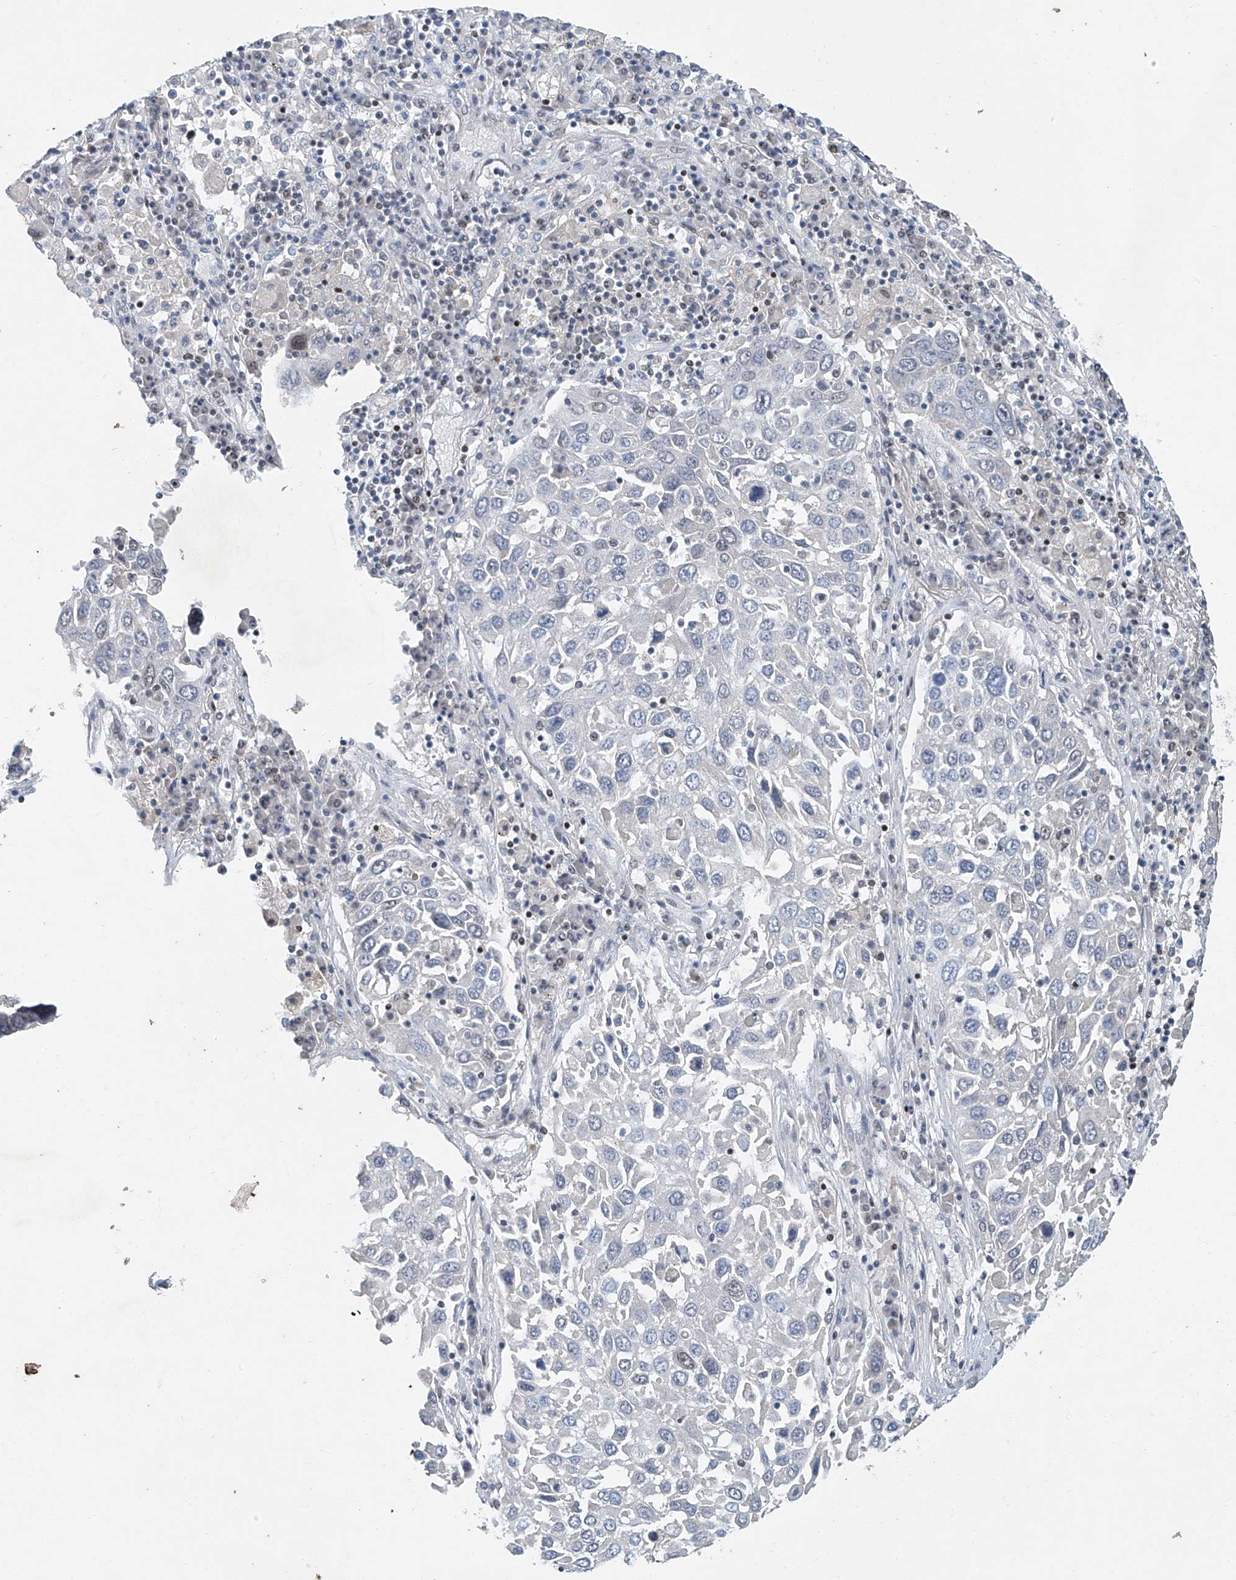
{"staining": {"intensity": "negative", "quantity": "none", "location": "none"}, "tissue": "lung cancer", "cell_type": "Tumor cells", "image_type": "cancer", "snomed": [{"axis": "morphology", "description": "Squamous cell carcinoma, NOS"}, {"axis": "topography", "description": "Lung"}], "caption": "Immunohistochemistry (IHC) of human lung cancer (squamous cell carcinoma) reveals no positivity in tumor cells.", "gene": "TAF8", "patient": {"sex": "male", "age": 65}}